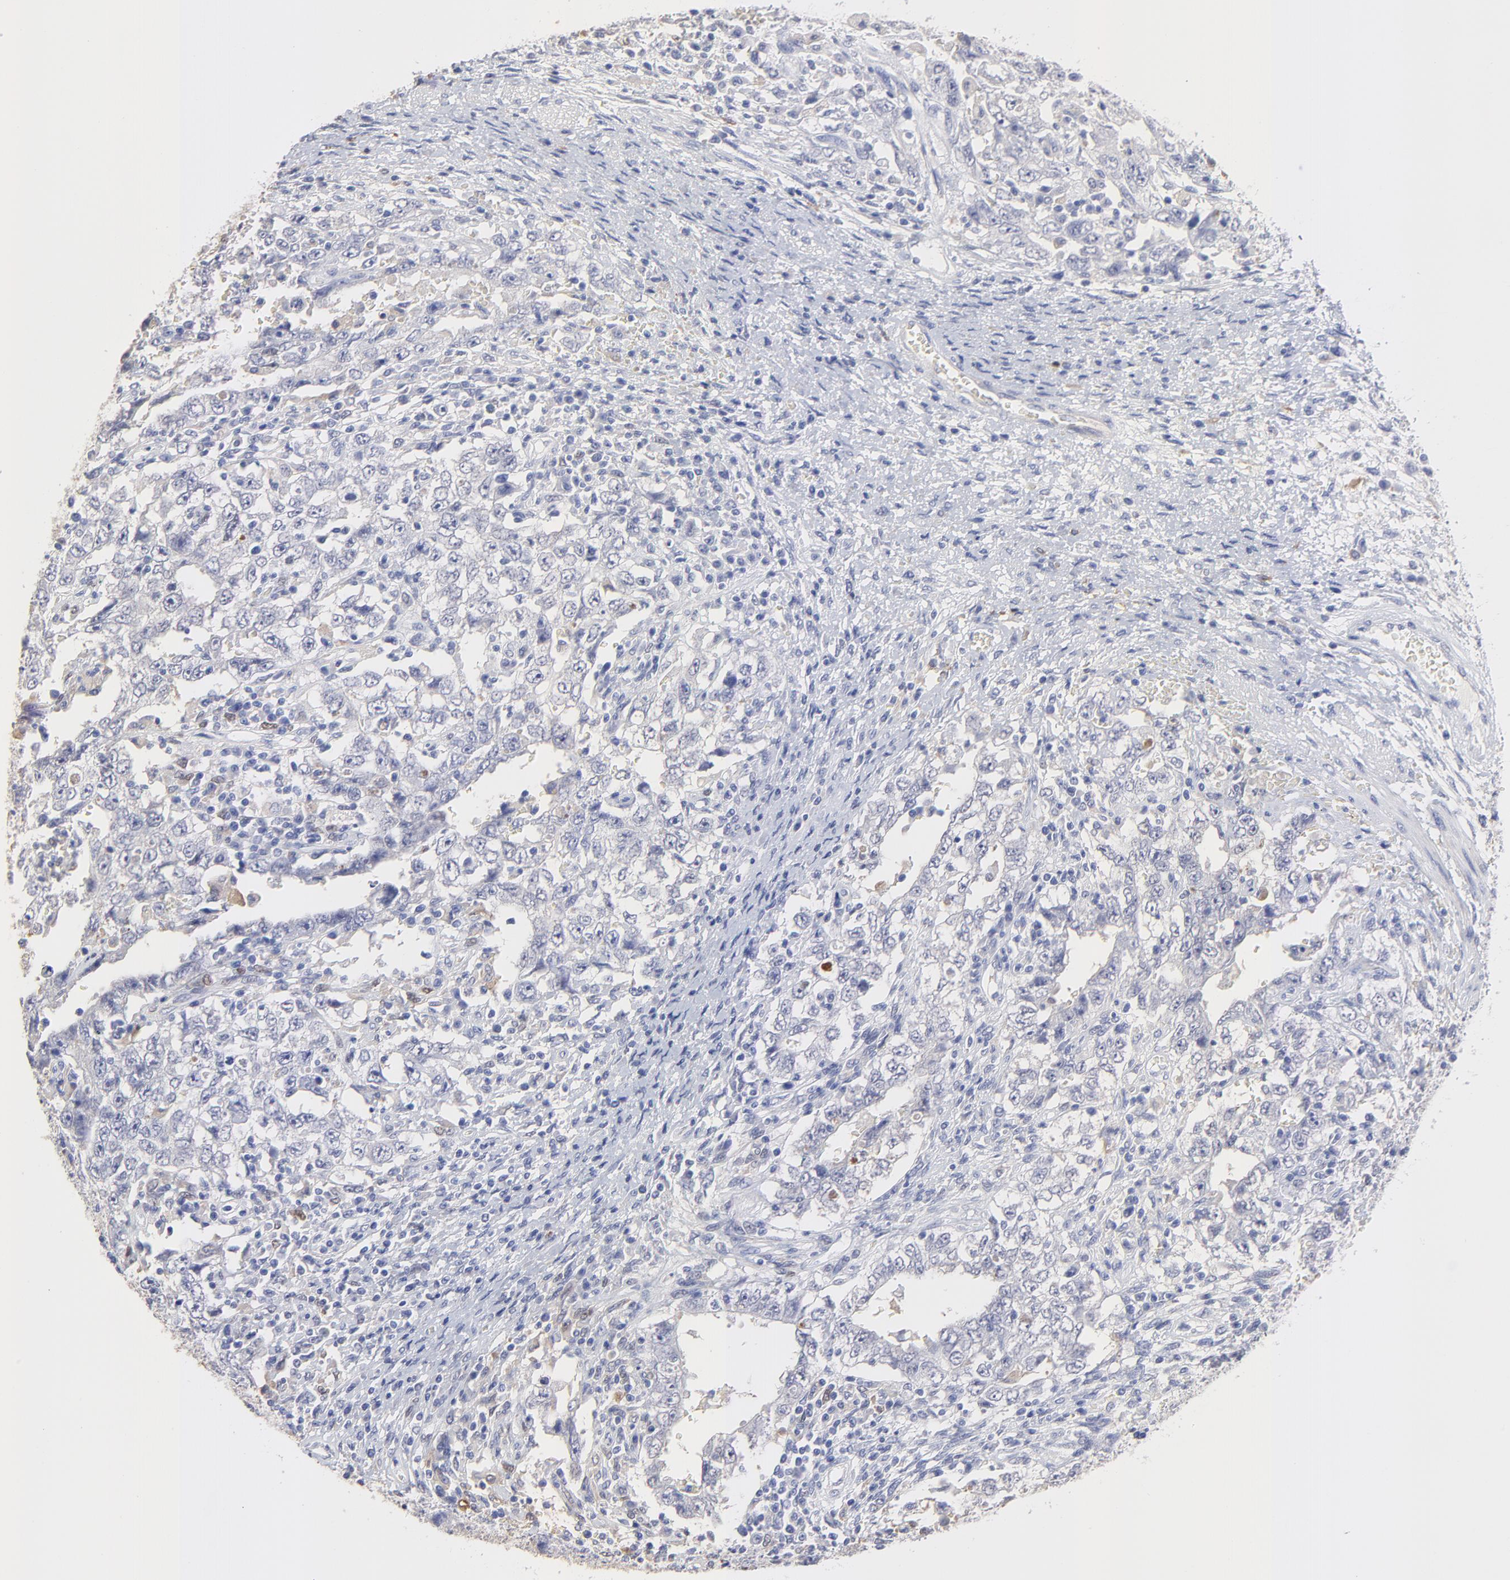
{"staining": {"intensity": "negative", "quantity": "none", "location": "none"}, "tissue": "testis cancer", "cell_type": "Tumor cells", "image_type": "cancer", "snomed": [{"axis": "morphology", "description": "Carcinoma, Embryonal, NOS"}, {"axis": "topography", "description": "Testis"}], "caption": "The immunohistochemistry micrograph has no significant positivity in tumor cells of testis cancer tissue. (Stains: DAB (3,3'-diaminobenzidine) immunohistochemistry with hematoxylin counter stain, Microscopy: brightfield microscopy at high magnification).", "gene": "SMARCA1", "patient": {"sex": "male", "age": 26}}